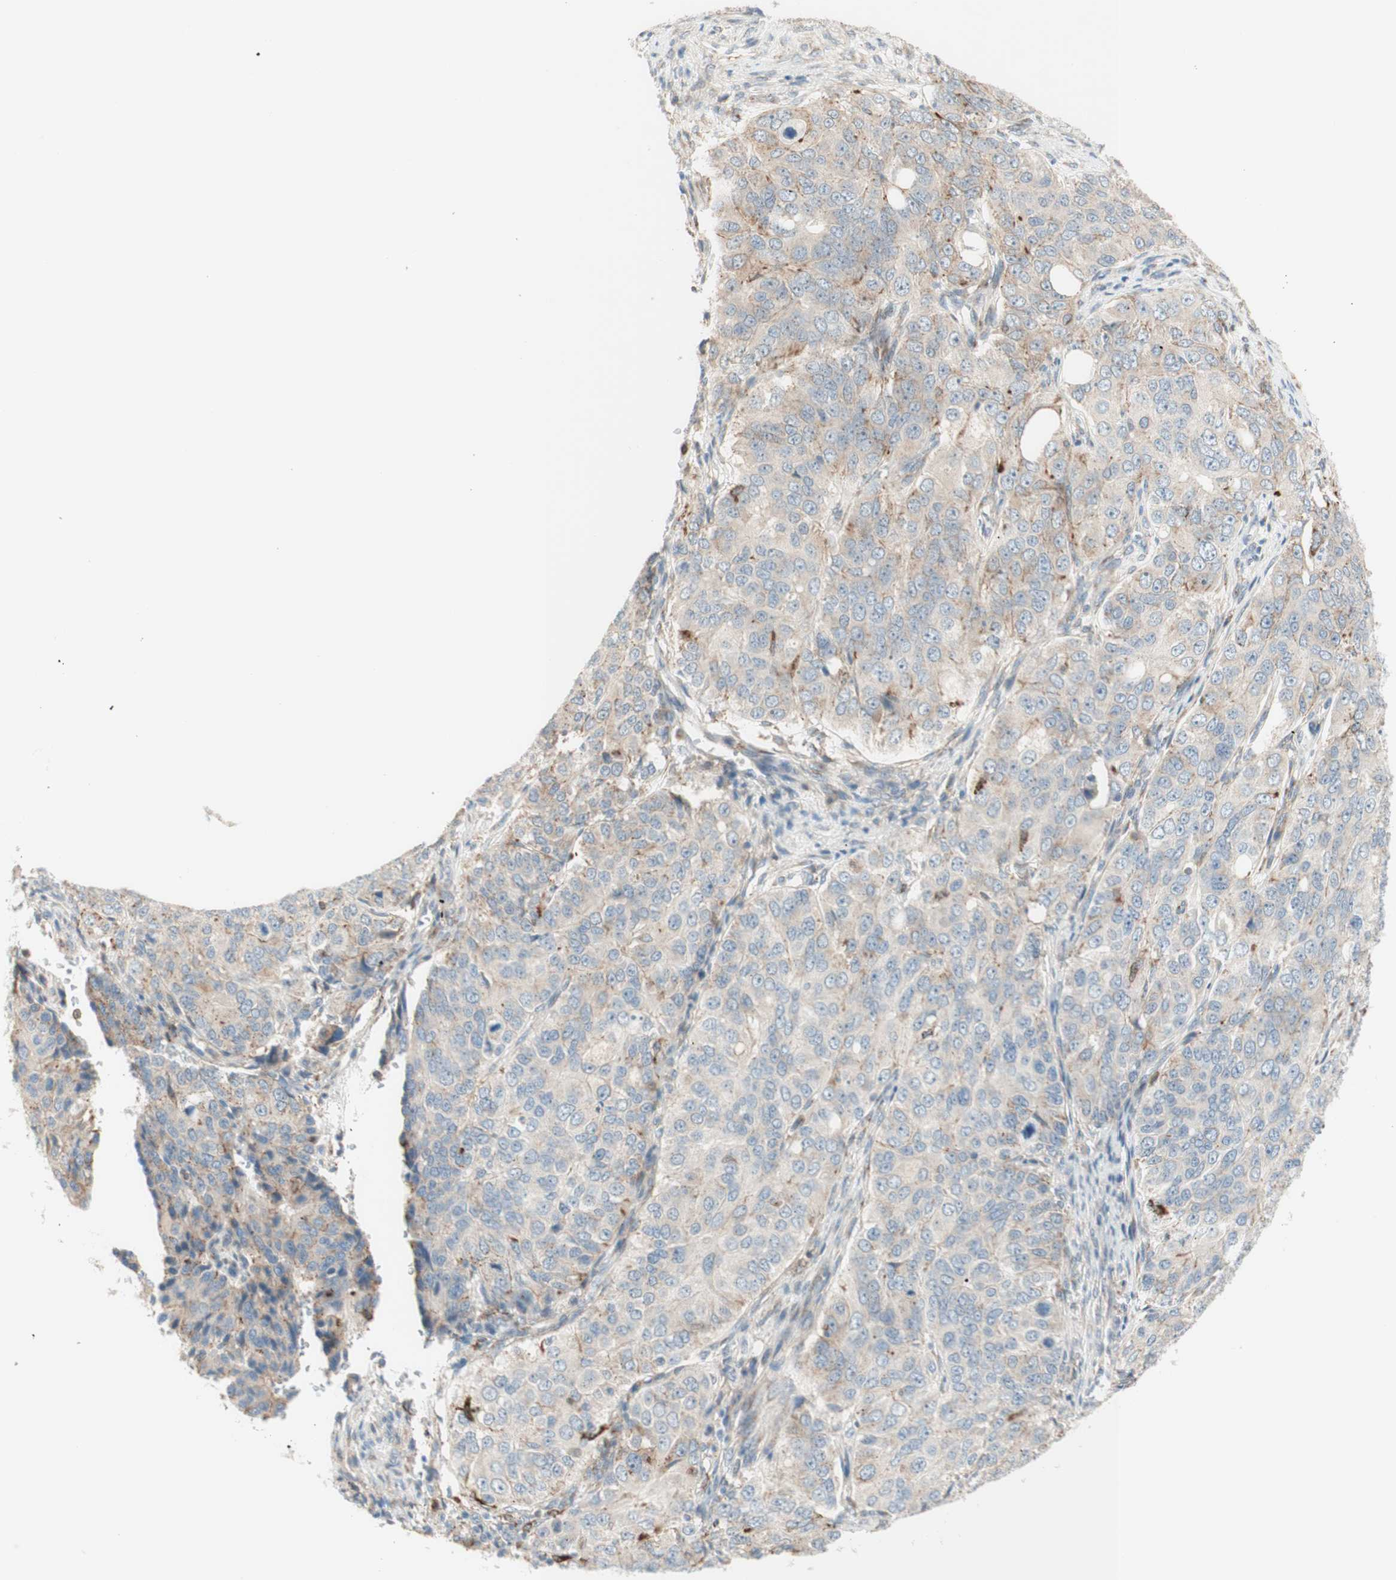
{"staining": {"intensity": "moderate", "quantity": ">75%", "location": "cytoplasmic/membranous"}, "tissue": "ovarian cancer", "cell_type": "Tumor cells", "image_type": "cancer", "snomed": [{"axis": "morphology", "description": "Carcinoma, endometroid"}, {"axis": "topography", "description": "Ovary"}], "caption": "Tumor cells reveal medium levels of moderate cytoplasmic/membranous staining in approximately >75% of cells in human ovarian cancer.", "gene": "GAPT", "patient": {"sex": "female", "age": 51}}